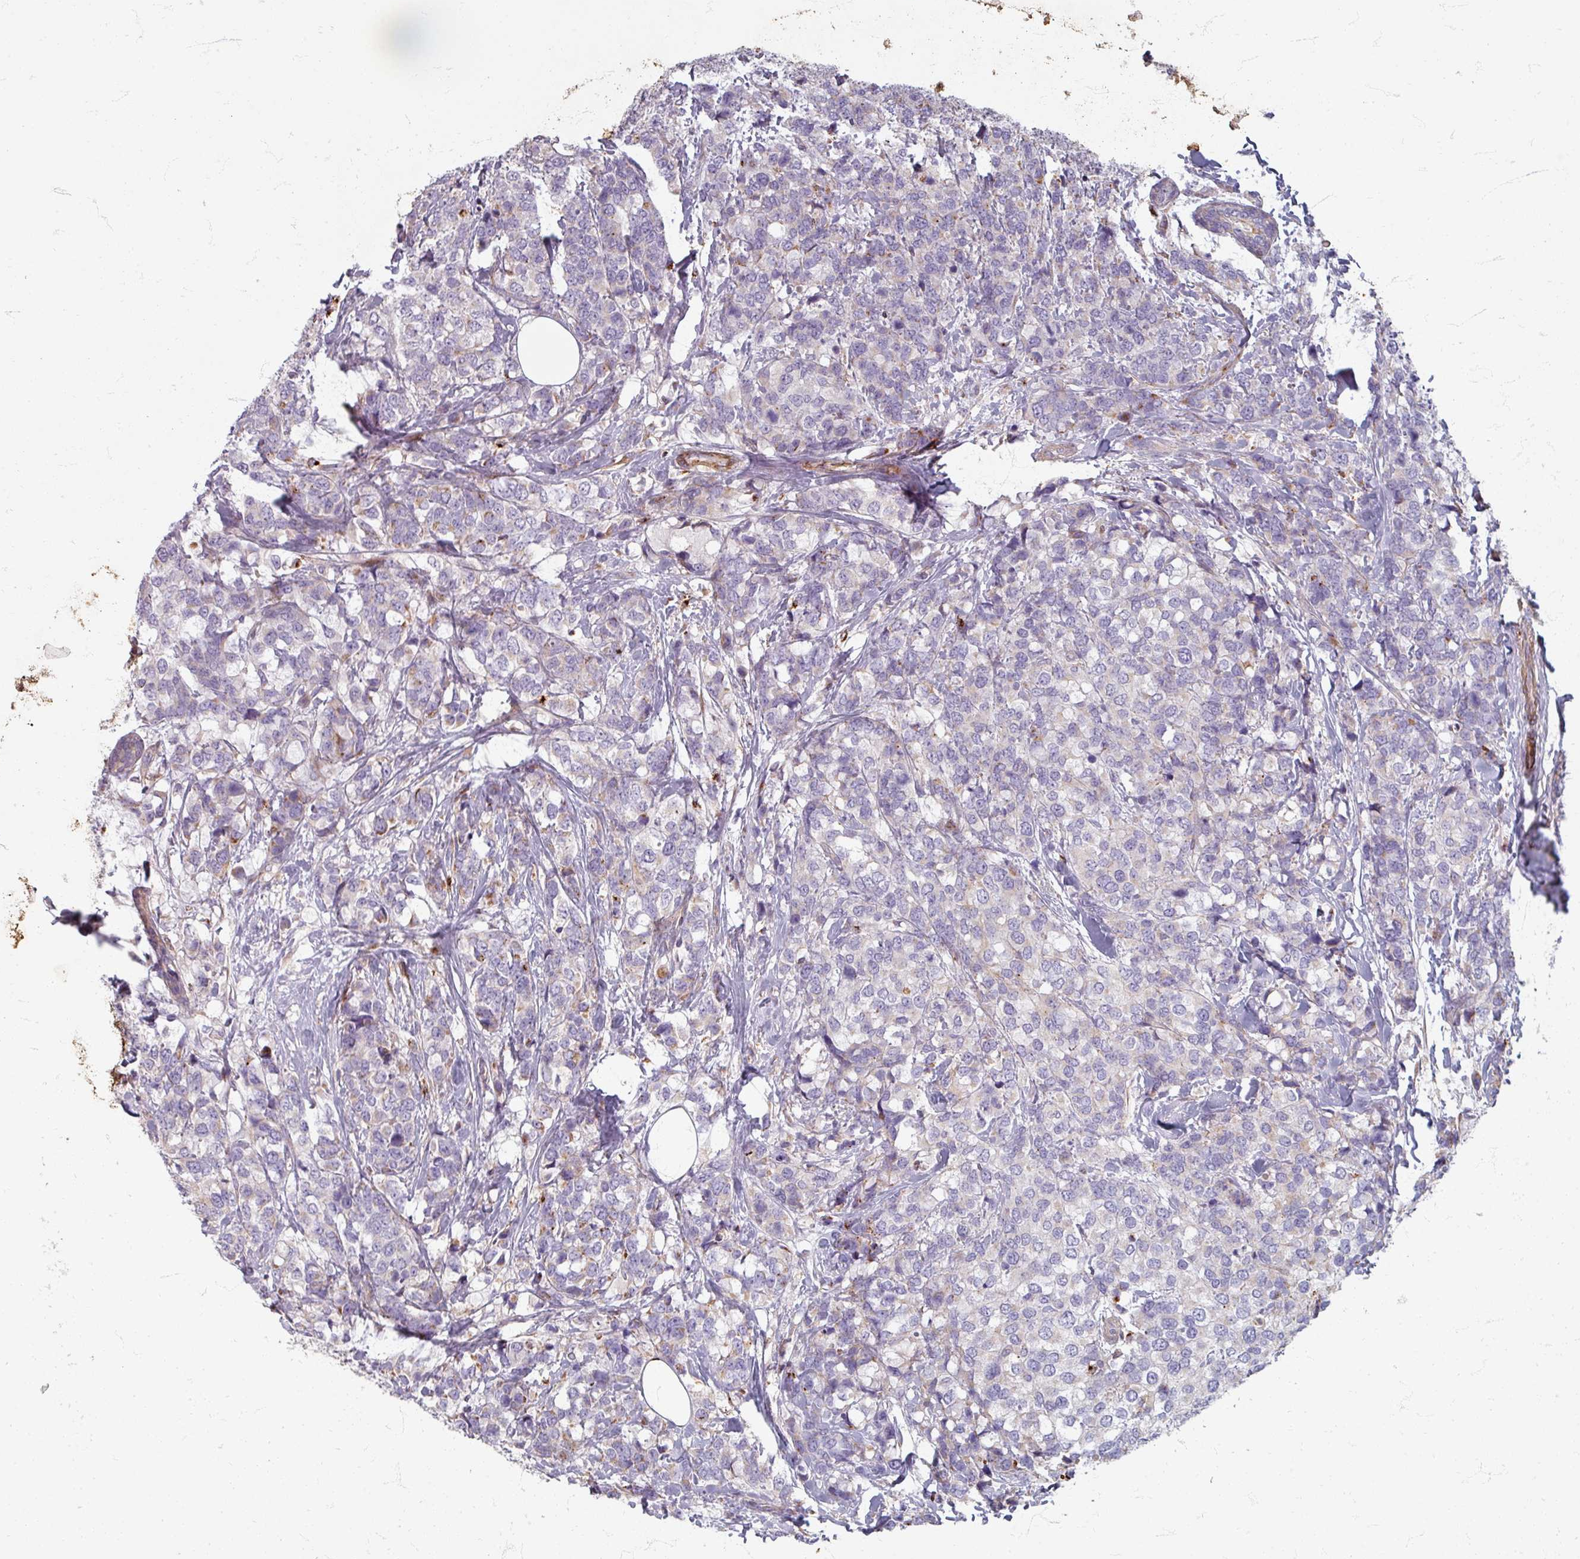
{"staining": {"intensity": "negative", "quantity": "none", "location": "none"}, "tissue": "breast cancer", "cell_type": "Tumor cells", "image_type": "cancer", "snomed": [{"axis": "morphology", "description": "Lobular carcinoma"}, {"axis": "topography", "description": "Breast"}], "caption": "Tumor cells show no significant expression in lobular carcinoma (breast). (Immunohistochemistry, brightfield microscopy, high magnification).", "gene": "GABARAPL1", "patient": {"sex": "female", "age": 59}}